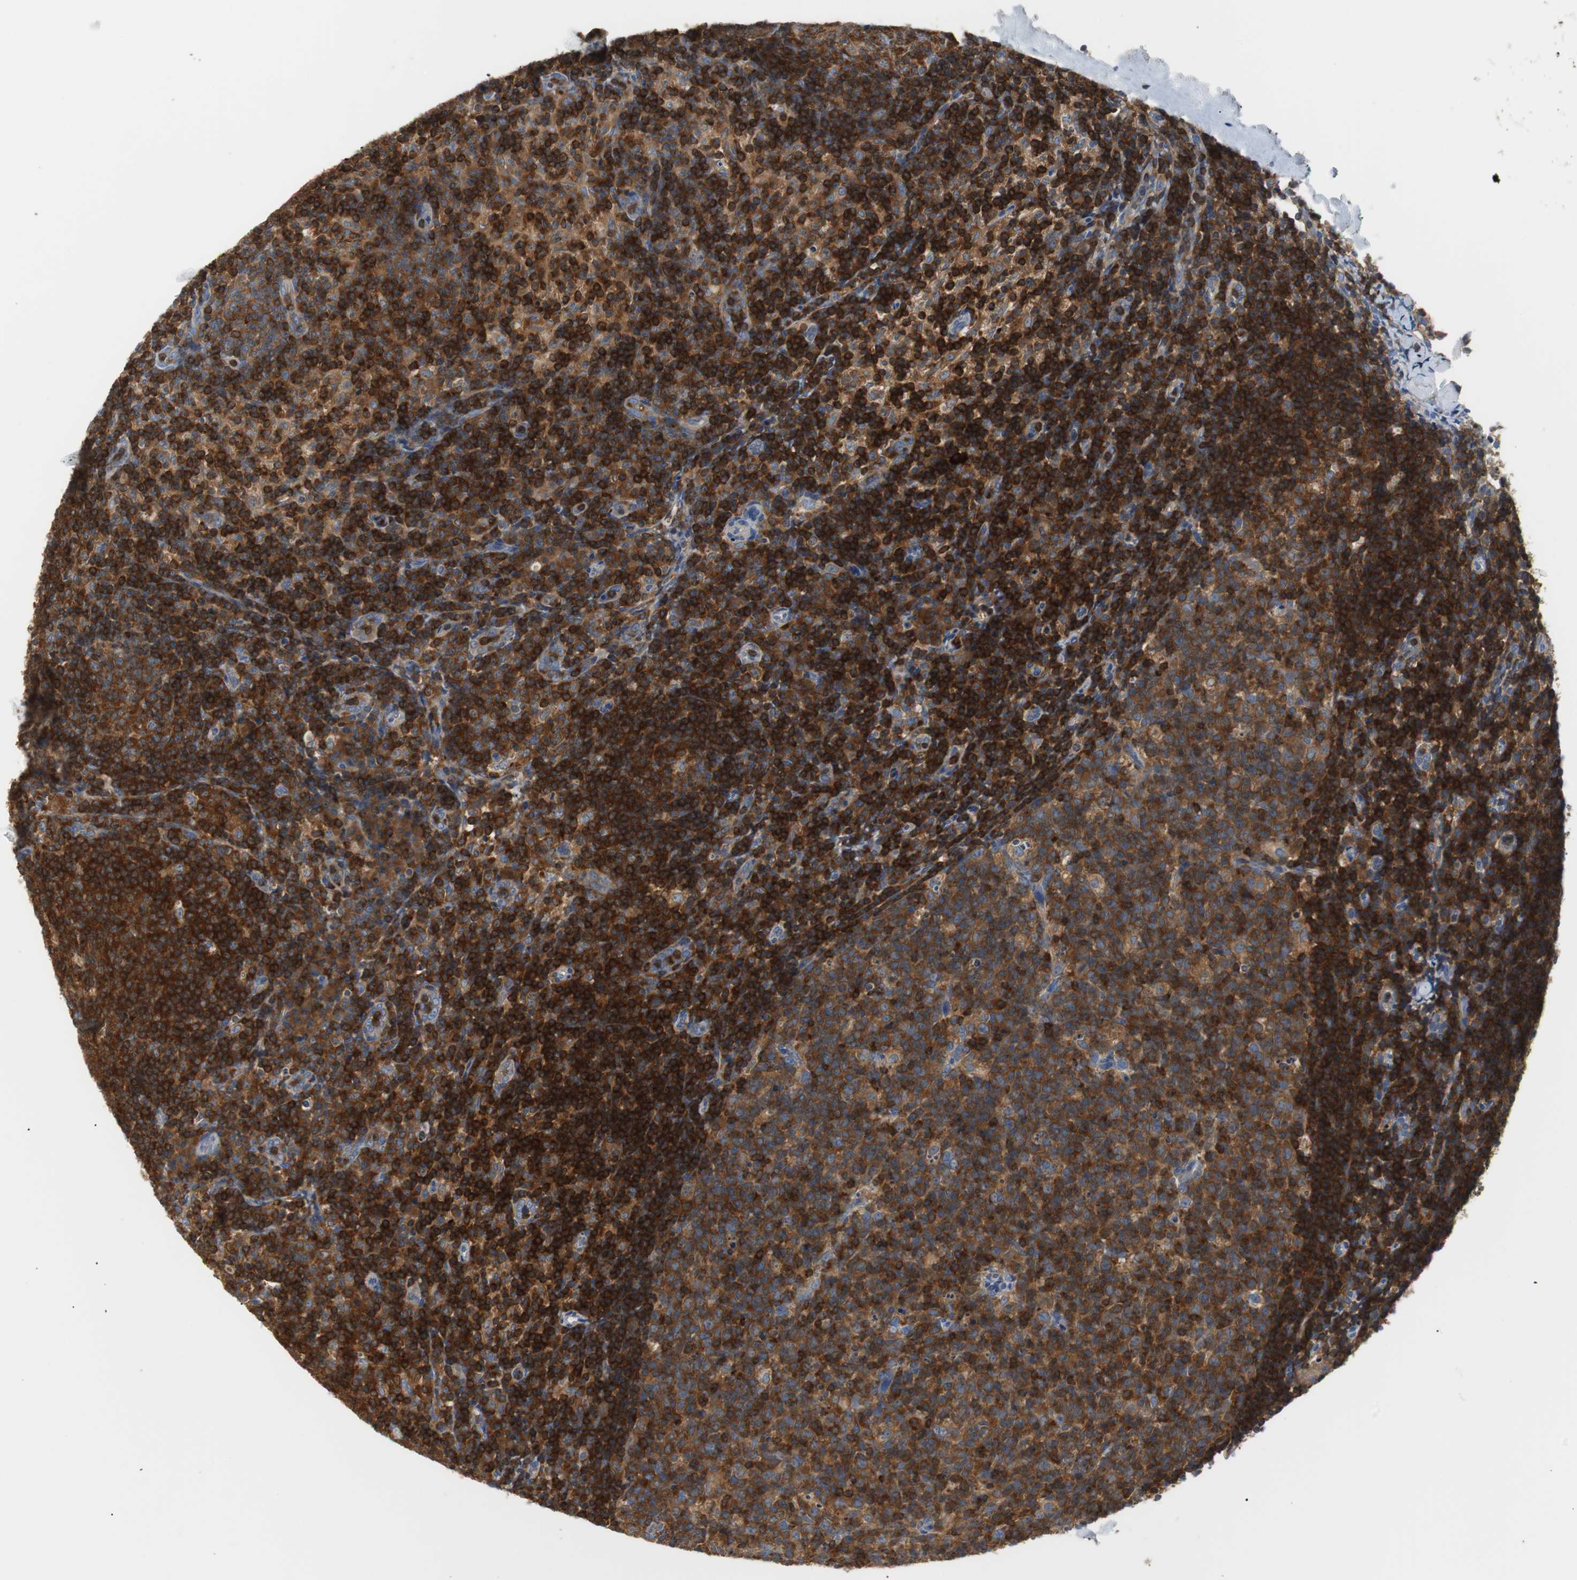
{"staining": {"intensity": "strong", "quantity": ">75%", "location": "cytoplasmic/membranous"}, "tissue": "lymph node", "cell_type": "Germinal center cells", "image_type": "normal", "snomed": [{"axis": "morphology", "description": "Normal tissue, NOS"}, {"axis": "morphology", "description": "Inflammation, NOS"}, {"axis": "topography", "description": "Lymph node"}], "caption": "IHC image of normal human lymph node stained for a protein (brown), which shows high levels of strong cytoplasmic/membranous positivity in approximately >75% of germinal center cells.", "gene": "TSC22D4", "patient": {"sex": "male", "age": 55}}